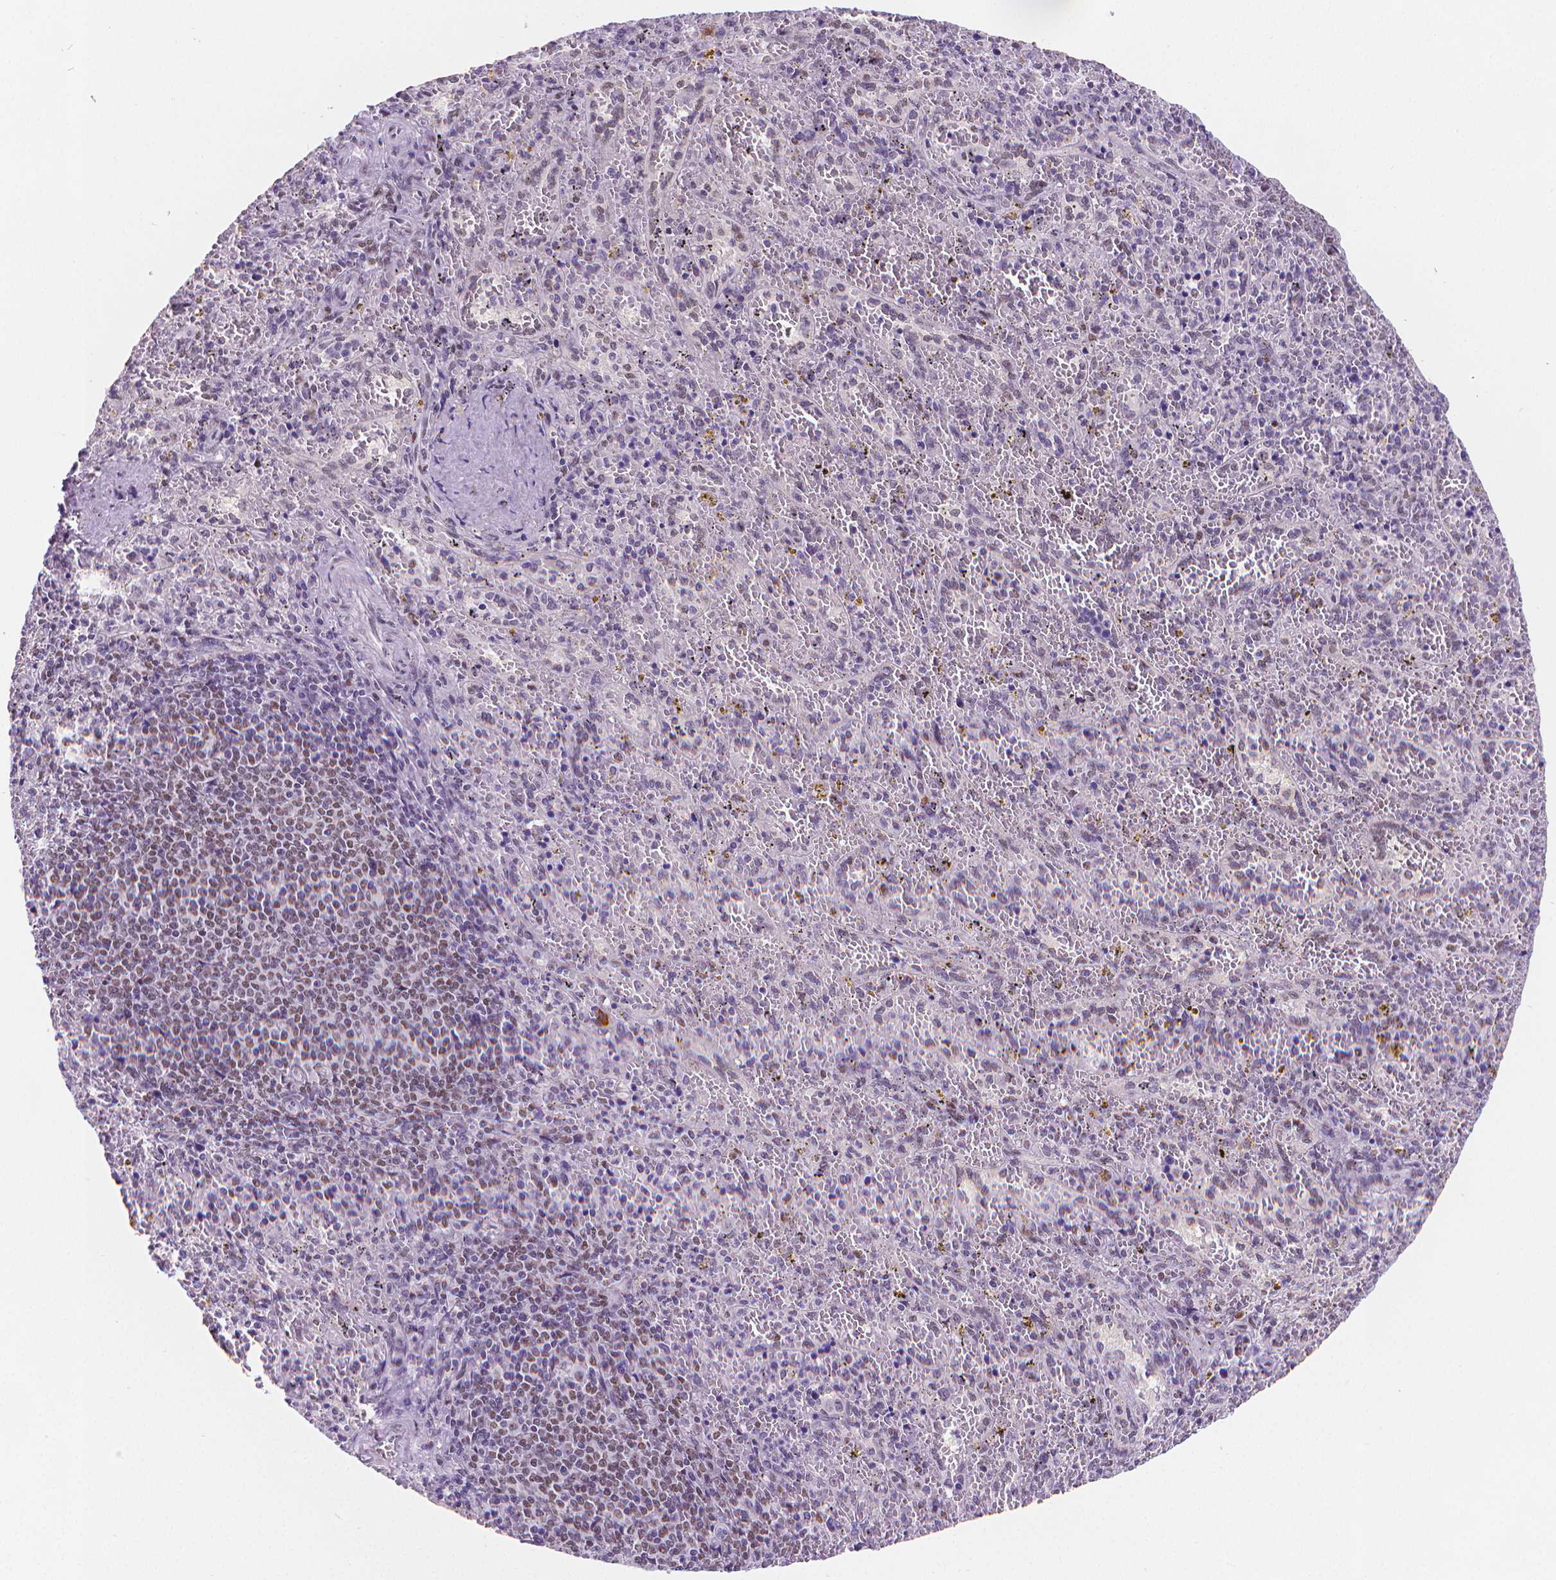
{"staining": {"intensity": "negative", "quantity": "none", "location": "none"}, "tissue": "spleen", "cell_type": "Cells in red pulp", "image_type": "normal", "snomed": [{"axis": "morphology", "description": "Normal tissue, NOS"}, {"axis": "topography", "description": "Spleen"}], "caption": "Cells in red pulp show no significant protein expression in benign spleen. (Immunohistochemistry, brightfield microscopy, high magnification).", "gene": "MEF2C", "patient": {"sex": "female", "age": 50}}